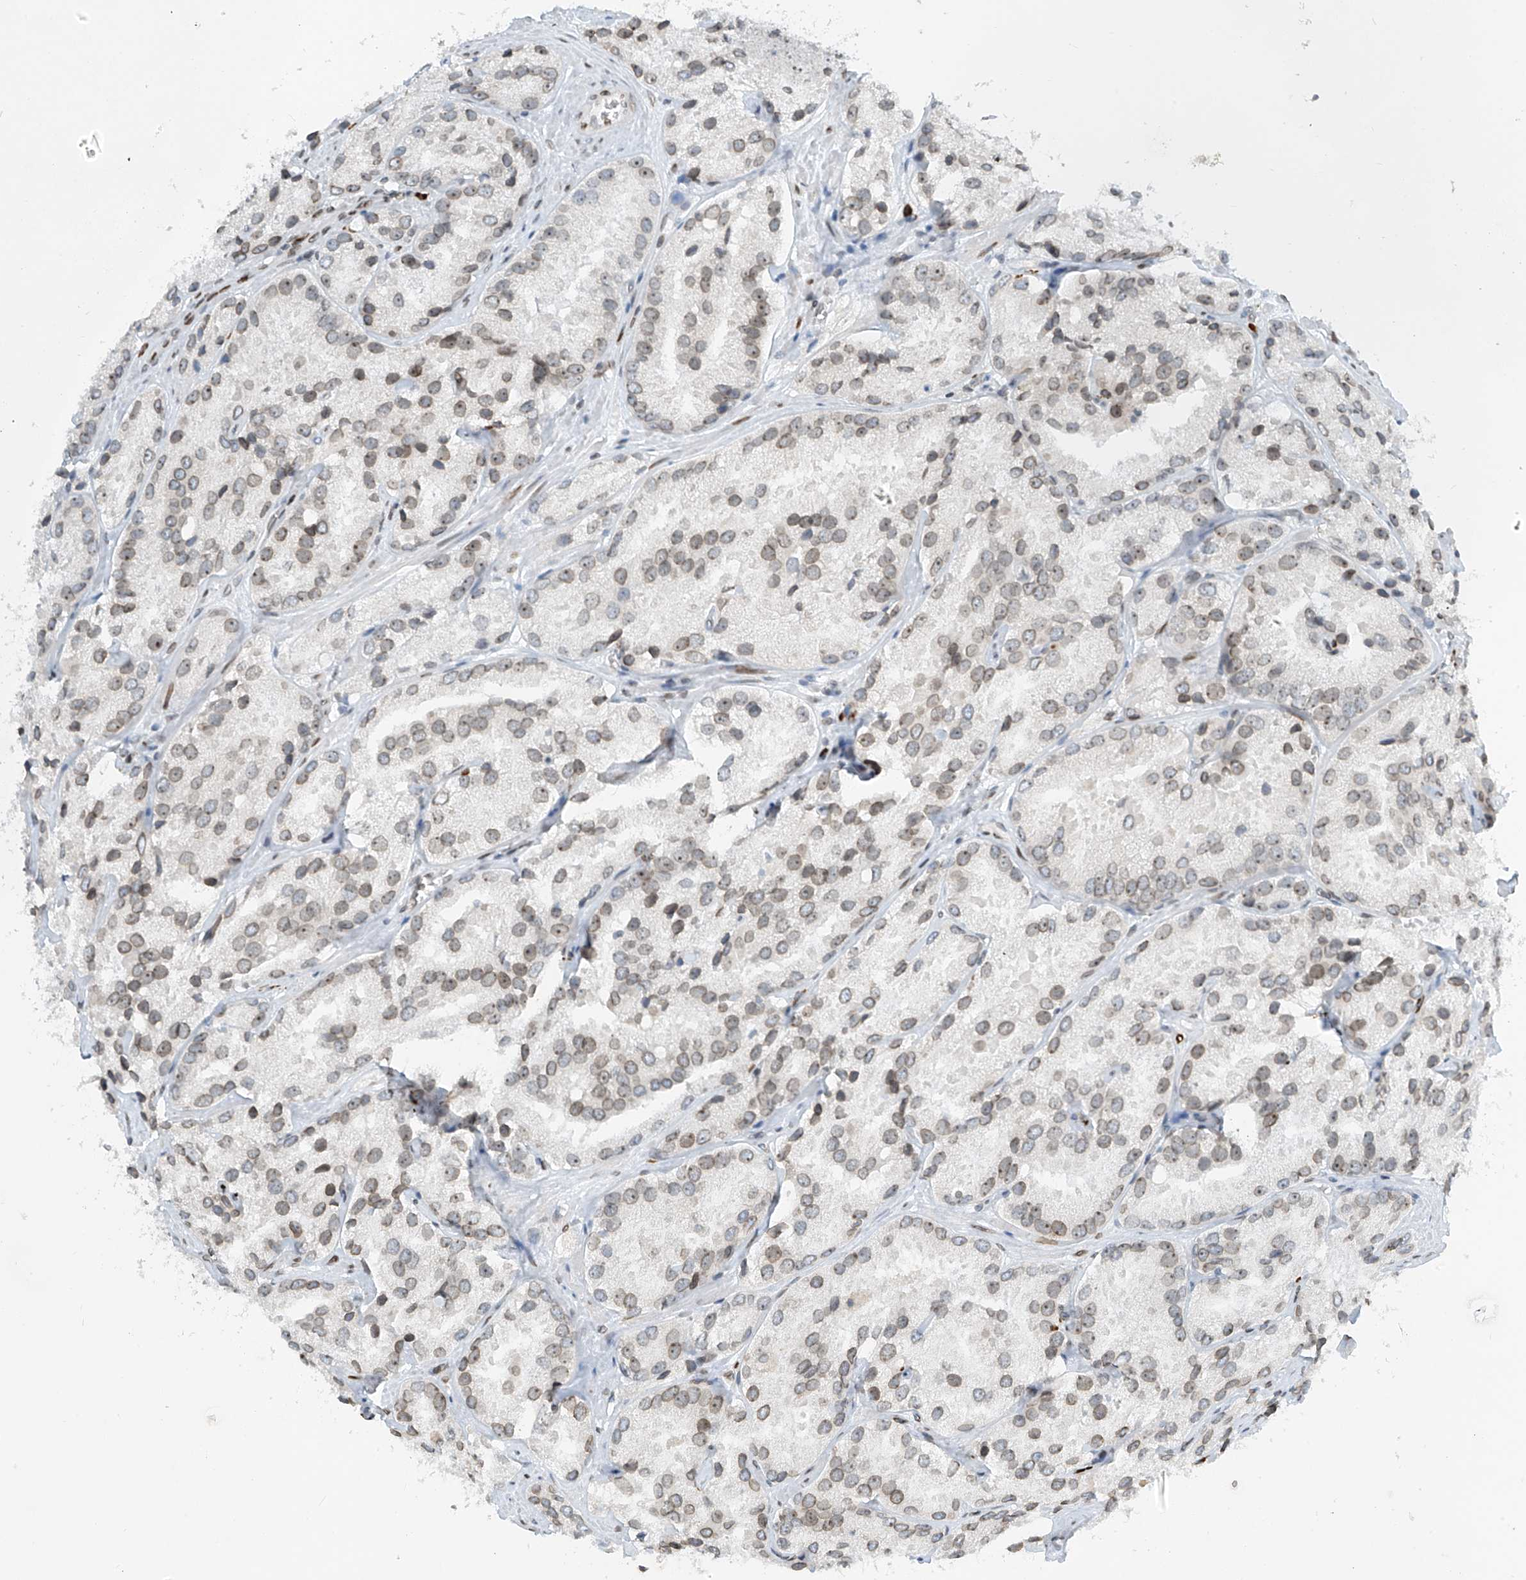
{"staining": {"intensity": "weak", "quantity": "25%-75%", "location": "cytoplasmic/membranous,nuclear"}, "tissue": "prostate cancer", "cell_type": "Tumor cells", "image_type": "cancer", "snomed": [{"axis": "morphology", "description": "Adenocarcinoma, High grade"}, {"axis": "topography", "description": "Prostate"}], "caption": "Immunohistochemical staining of prostate cancer (high-grade adenocarcinoma) displays low levels of weak cytoplasmic/membranous and nuclear positivity in approximately 25%-75% of tumor cells.", "gene": "SAMD15", "patient": {"sex": "male", "age": 66}}